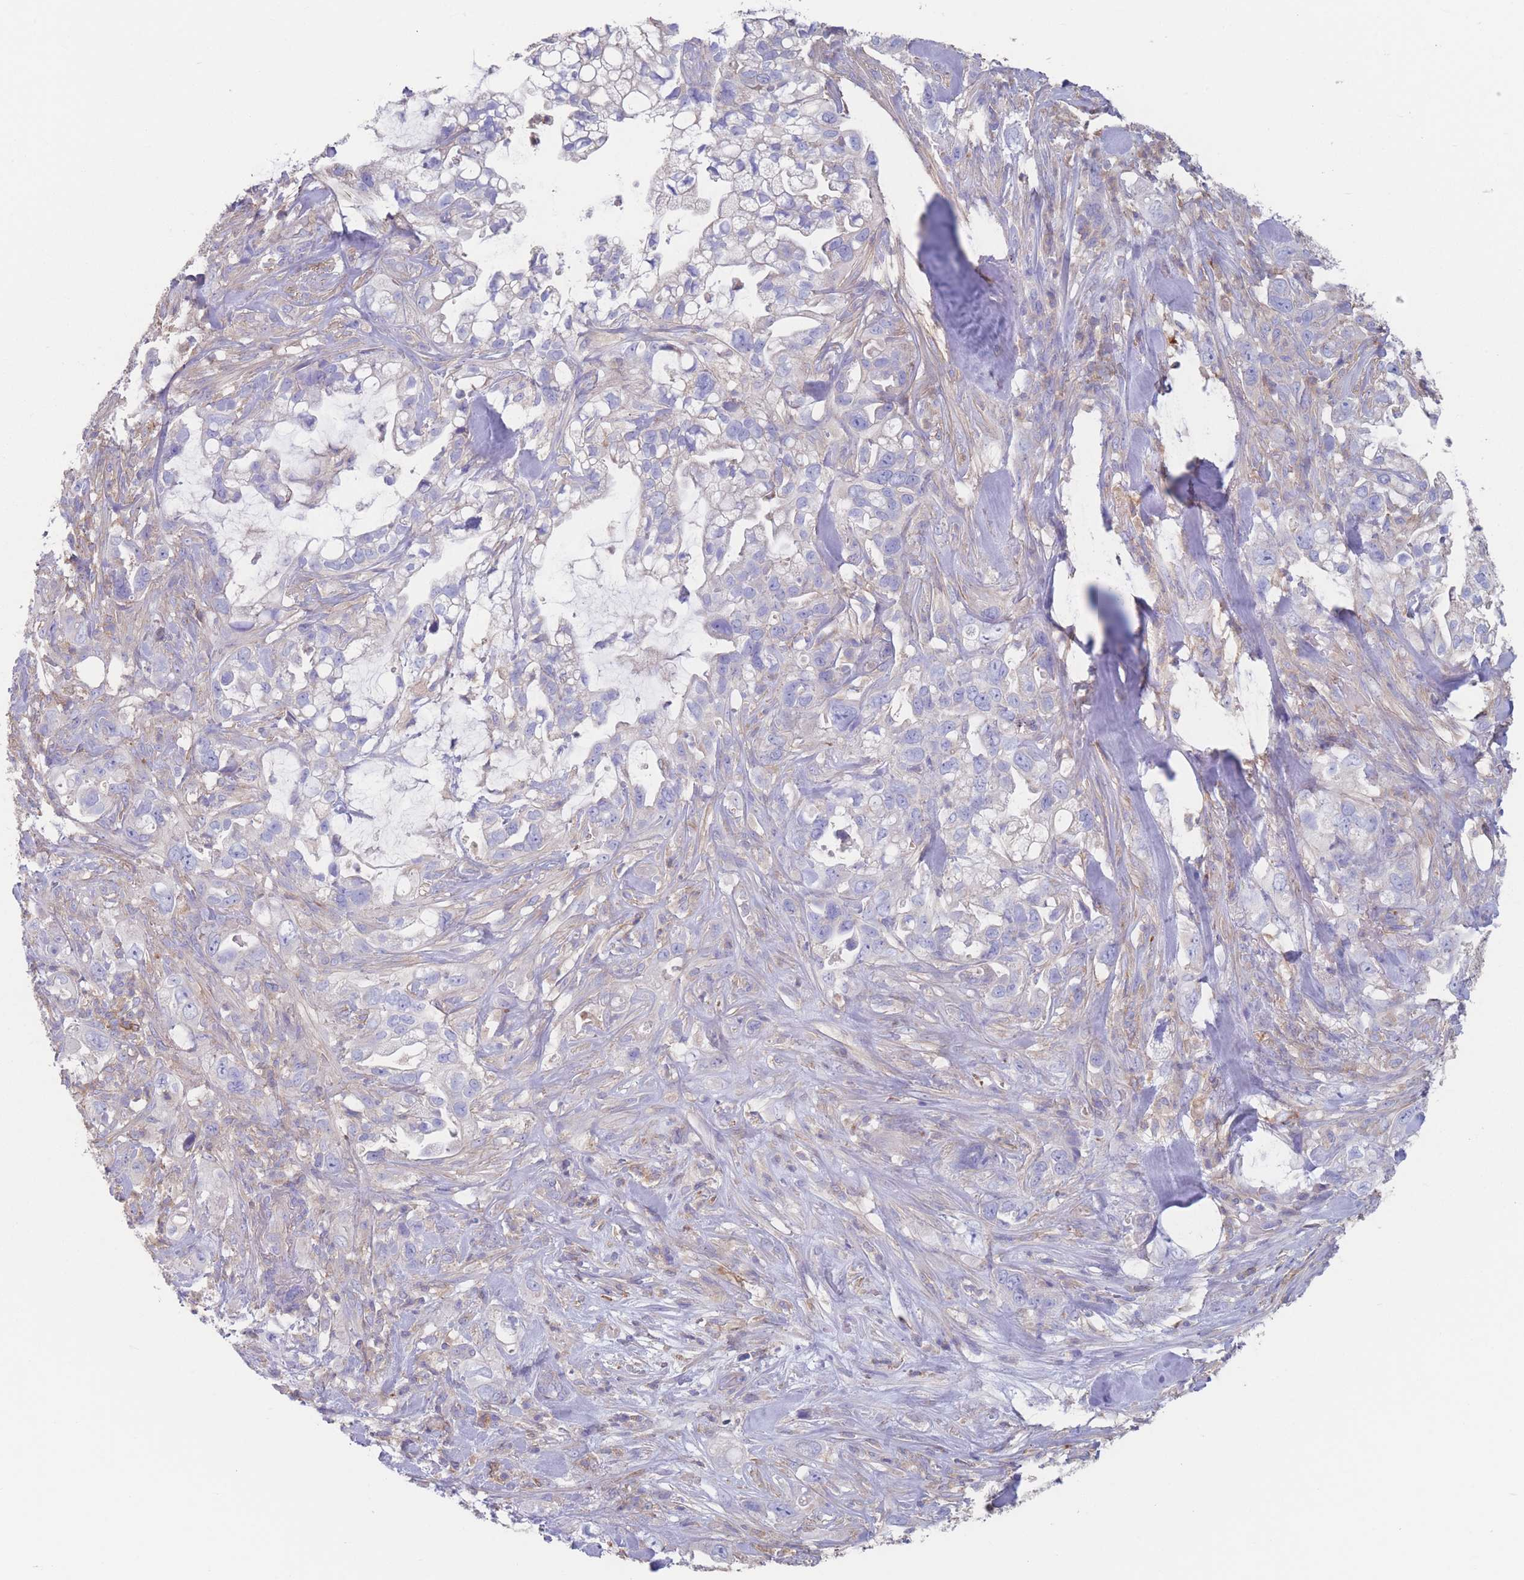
{"staining": {"intensity": "negative", "quantity": "none", "location": "none"}, "tissue": "pancreatic cancer", "cell_type": "Tumor cells", "image_type": "cancer", "snomed": [{"axis": "morphology", "description": "Adenocarcinoma, NOS"}, {"axis": "topography", "description": "Pancreas"}], "caption": "Protein analysis of adenocarcinoma (pancreatic) shows no significant positivity in tumor cells.", "gene": "ADH1A", "patient": {"sex": "female", "age": 61}}